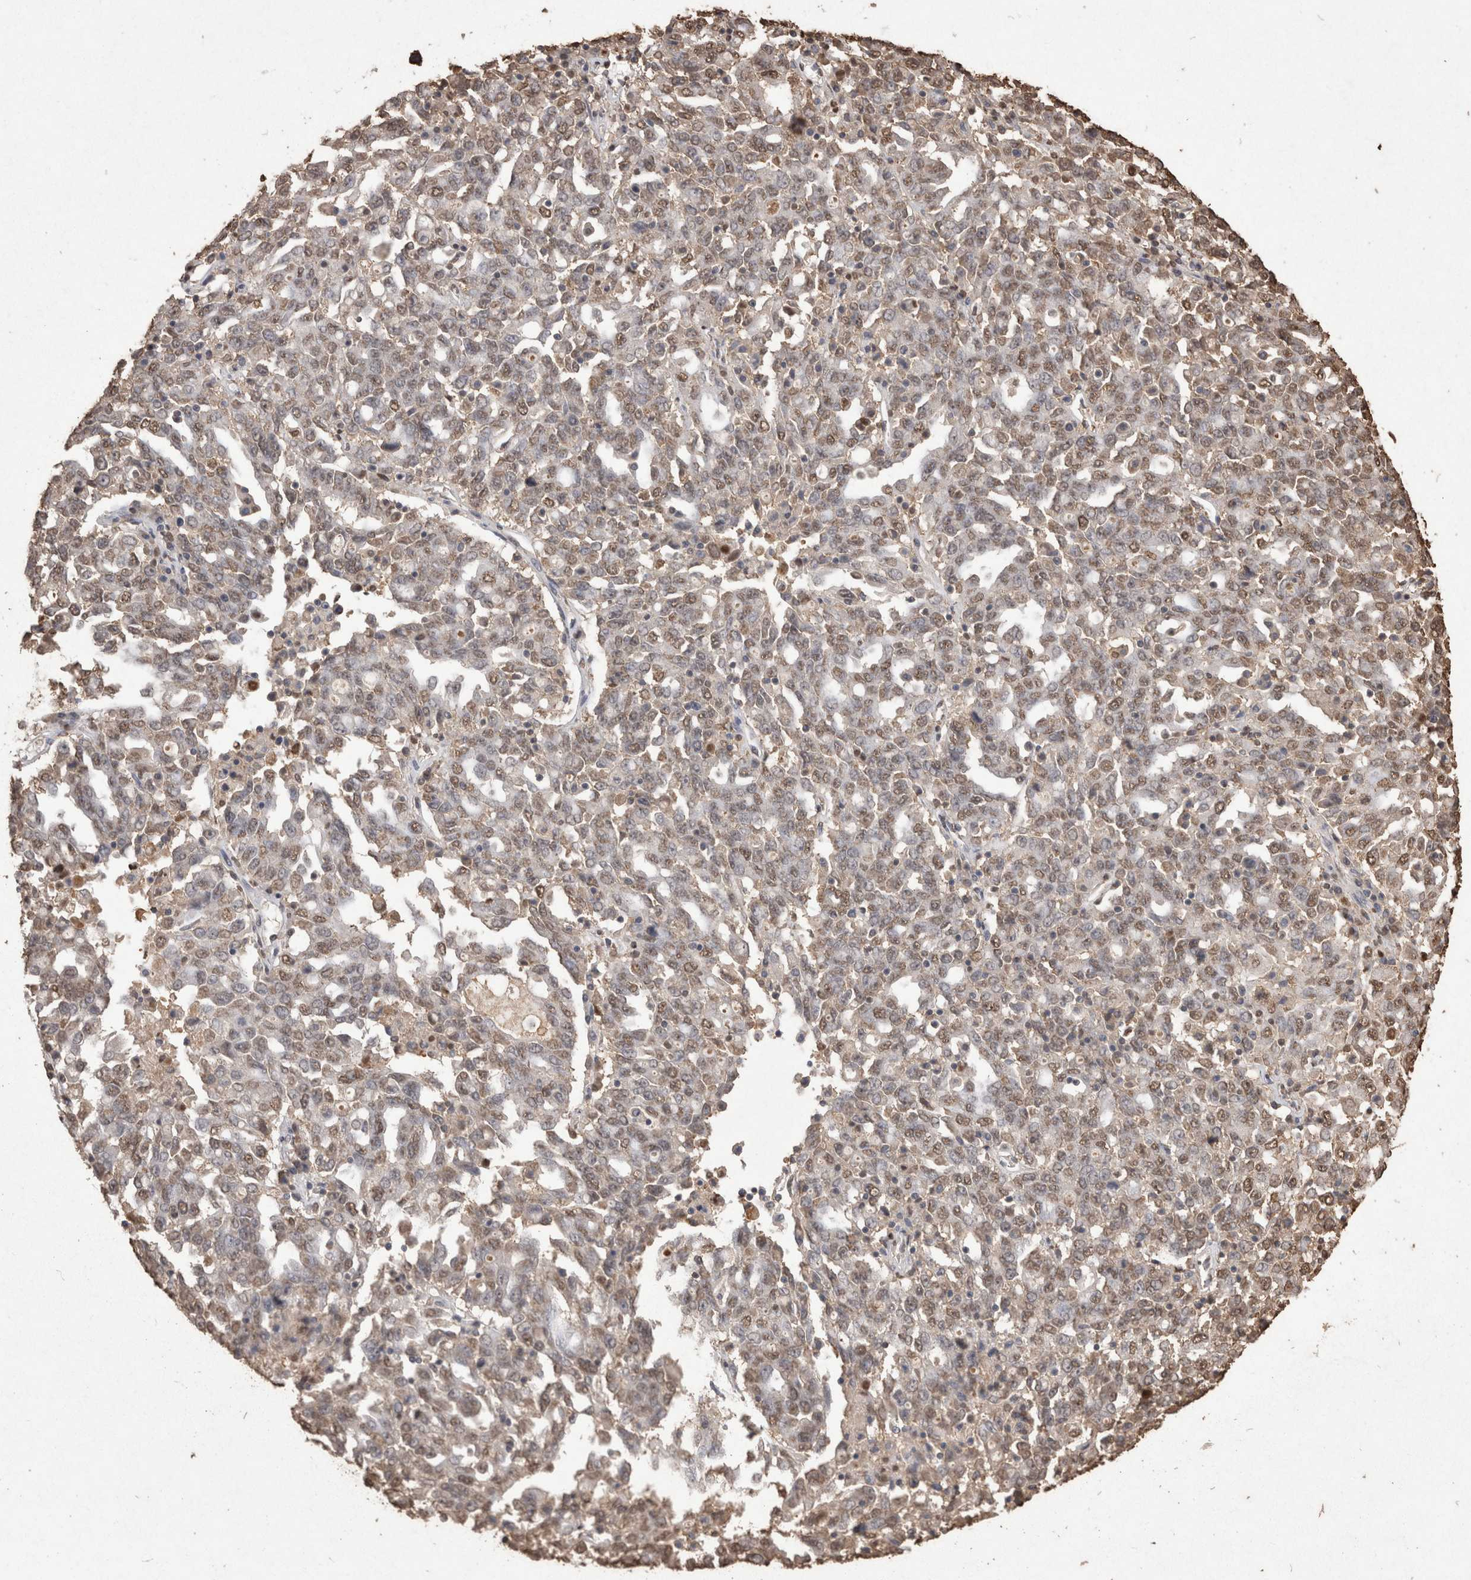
{"staining": {"intensity": "moderate", "quantity": "25%-75%", "location": "nuclear"}, "tissue": "ovarian cancer", "cell_type": "Tumor cells", "image_type": "cancer", "snomed": [{"axis": "morphology", "description": "Carcinoma, endometroid"}, {"axis": "topography", "description": "Ovary"}], "caption": "IHC histopathology image of neoplastic tissue: human ovarian cancer stained using IHC exhibits medium levels of moderate protein expression localized specifically in the nuclear of tumor cells, appearing as a nuclear brown color.", "gene": "POU5F1", "patient": {"sex": "female", "age": 62}}